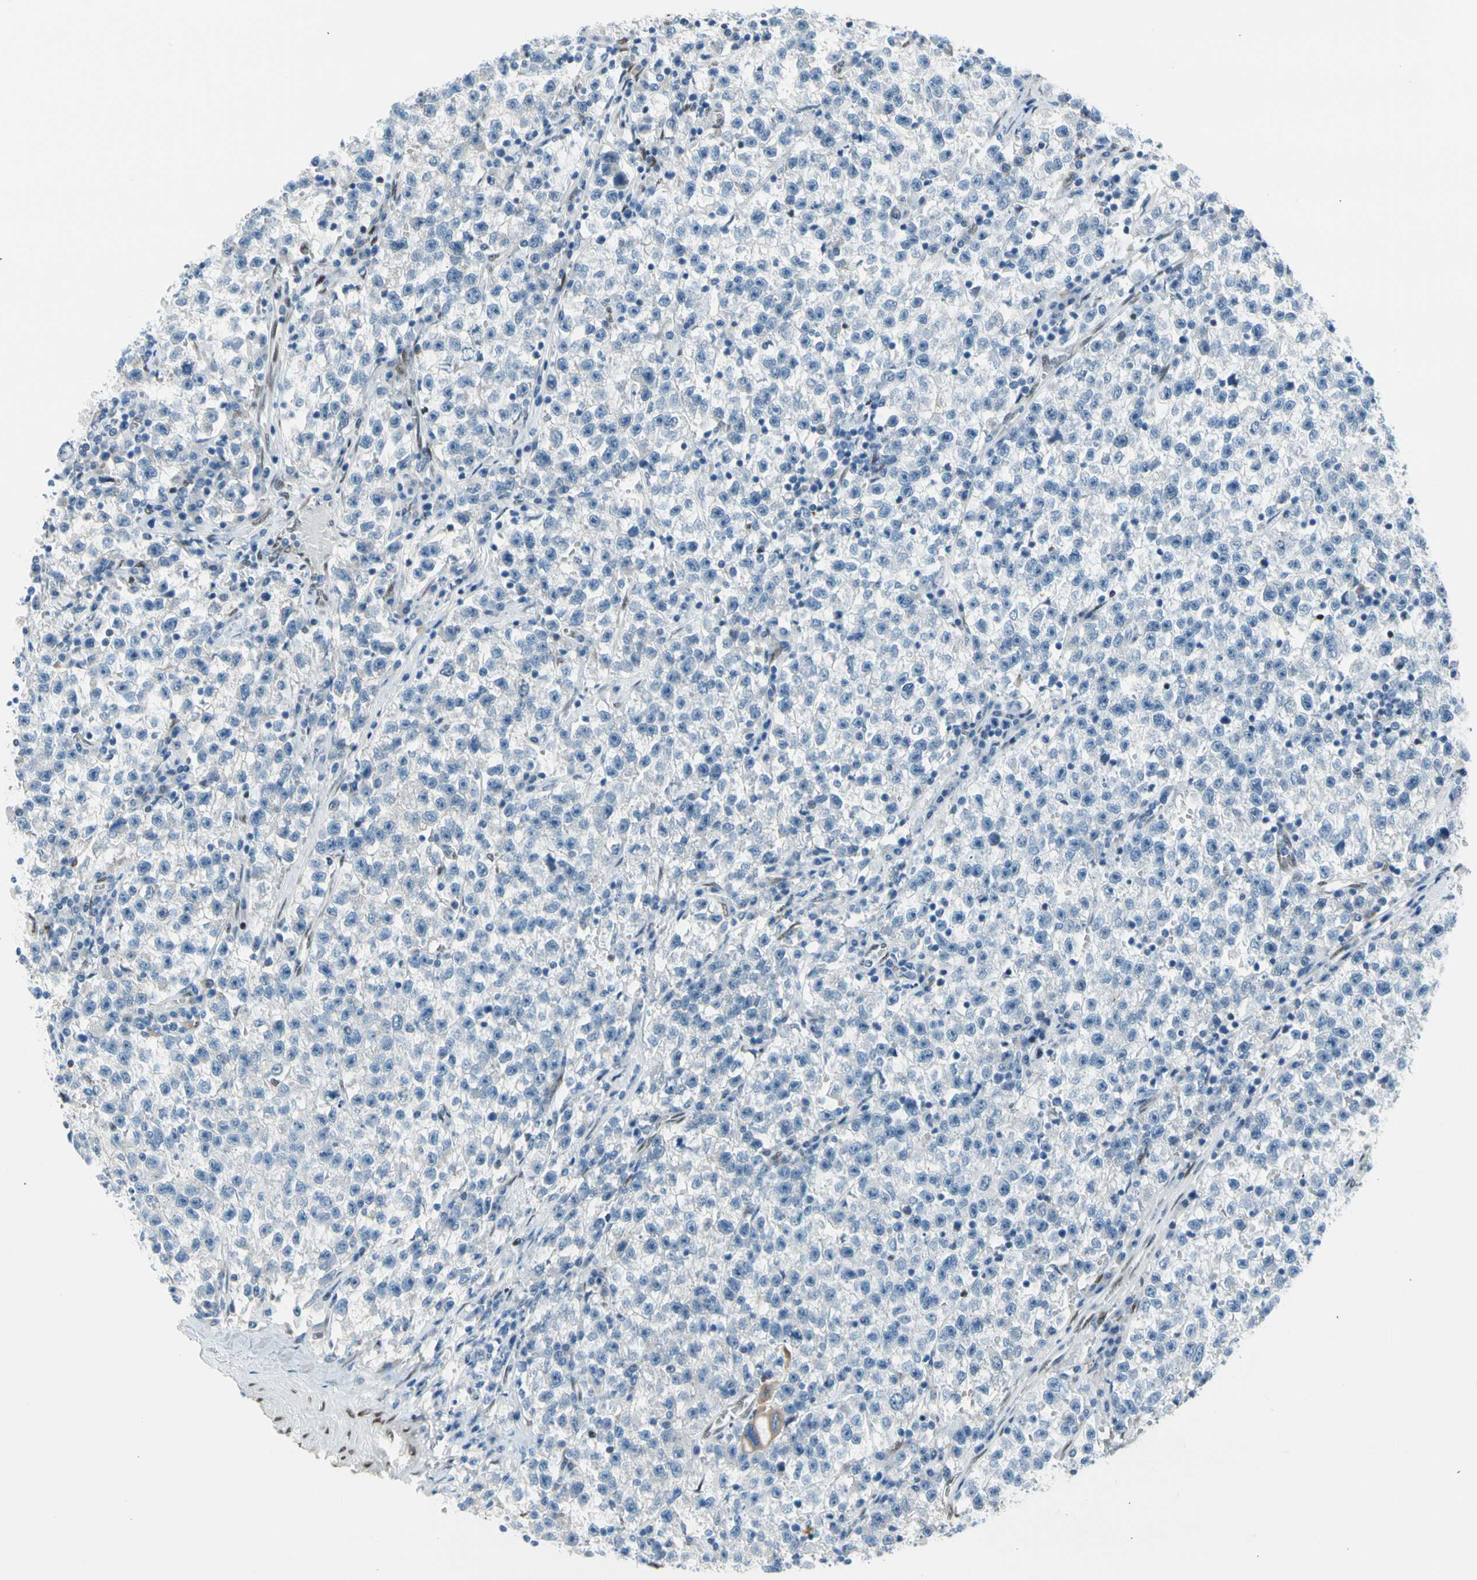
{"staining": {"intensity": "negative", "quantity": "none", "location": "none"}, "tissue": "testis cancer", "cell_type": "Tumor cells", "image_type": "cancer", "snomed": [{"axis": "morphology", "description": "Seminoma, NOS"}, {"axis": "topography", "description": "Testis"}], "caption": "Tumor cells show no significant protein positivity in testis seminoma. The staining was performed using DAB (3,3'-diaminobenzidine) to visualize the protein expression in brown, while the nuclei were stained in blue with hematoxylin (Magnification: 20x).", "gene": "NFIA", "patient": {"sex": "male", "age": 22}}